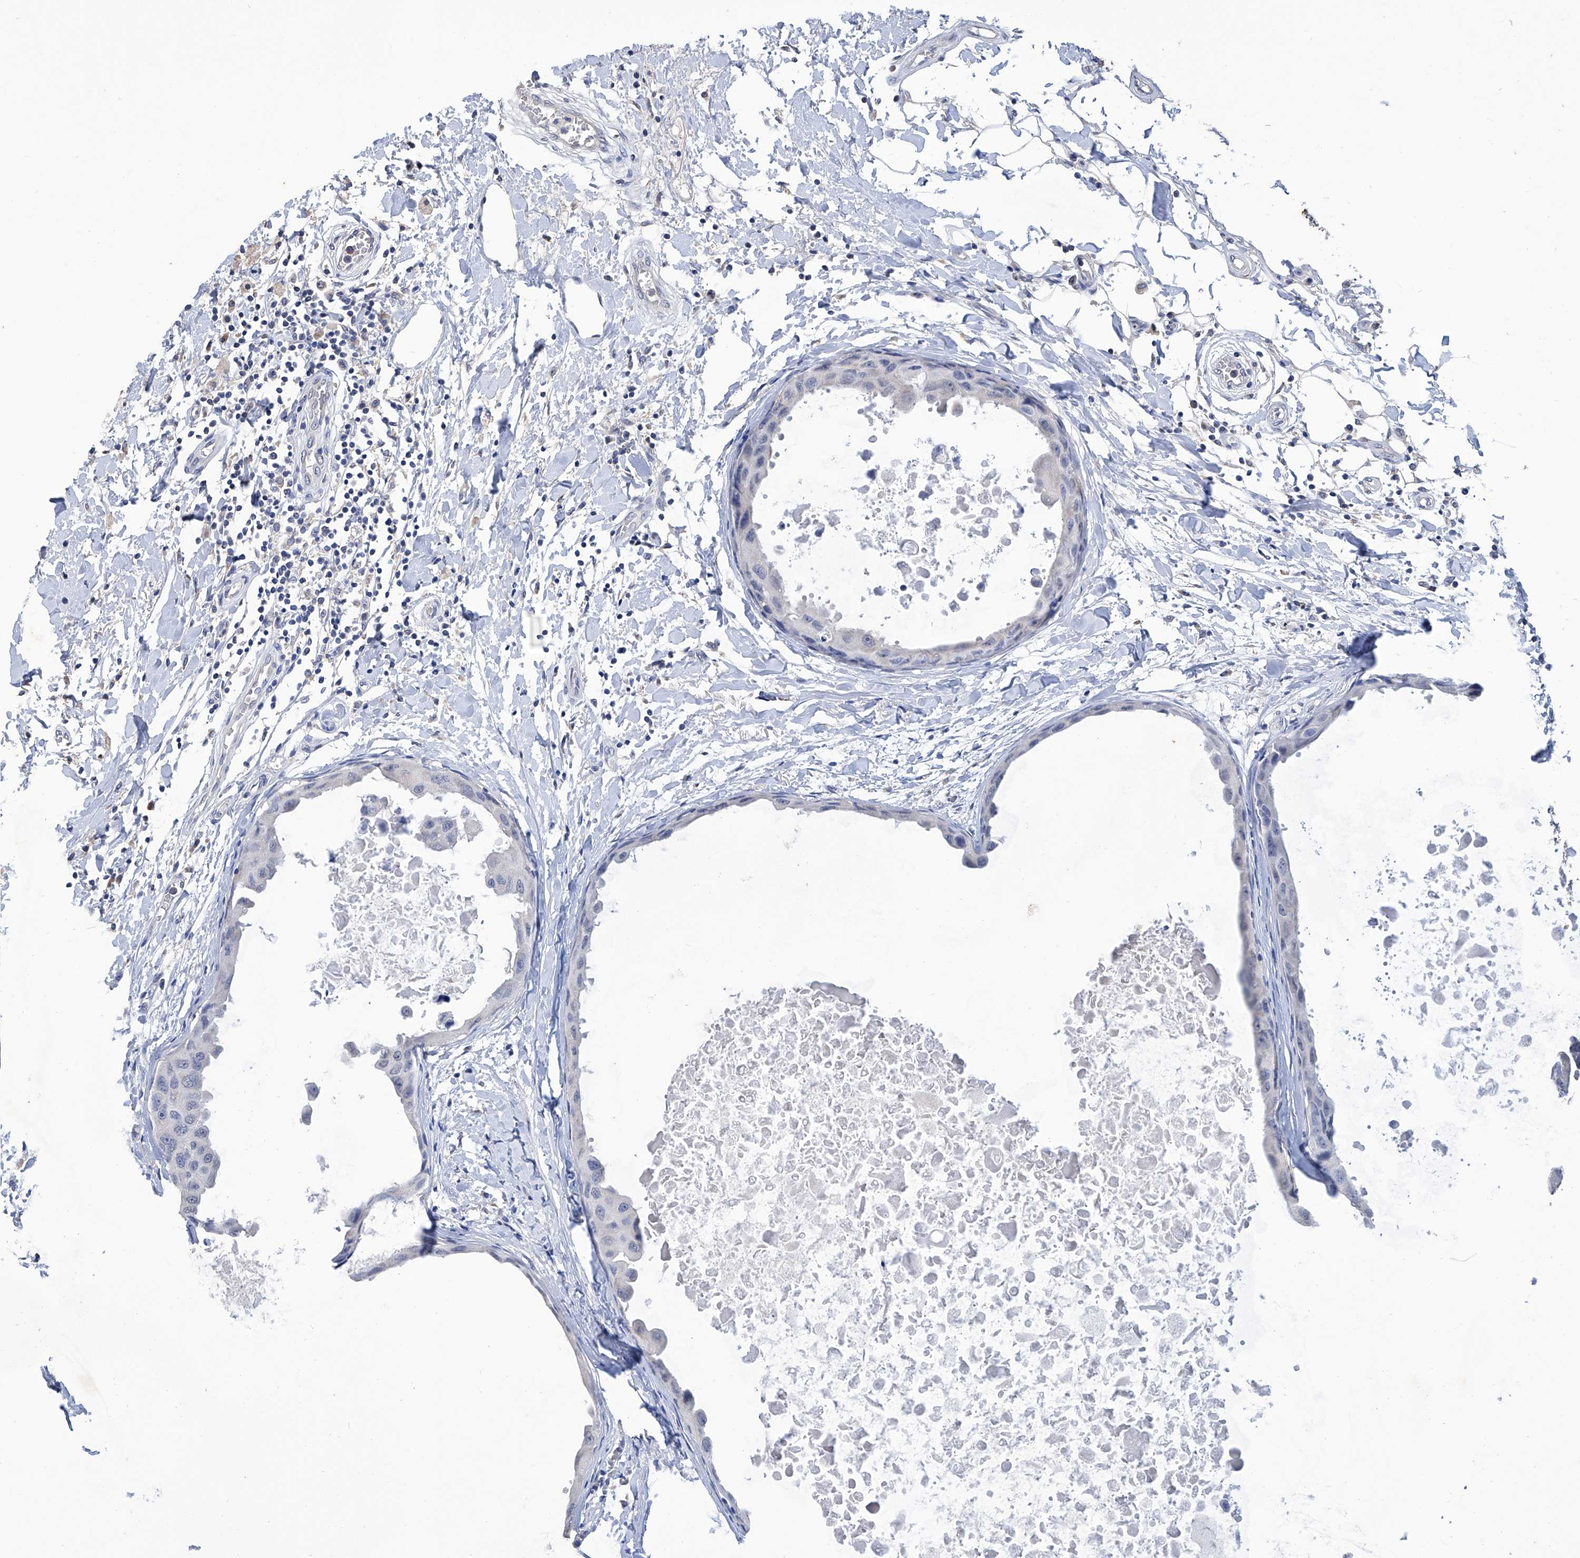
{"staining": {"intensity": "negative", "quantity": "none", "location": "none"}, "tissue": "breast cancer", "cell_type": "Tumor cells", "image_type": "cancer", "snomed": [{"axis": "morphology", "description": "Duct carcinoma"}, {"axis": "topography", "description": "Breast"}], "caption": "High power microscopy histopathology image of an immunohistochemistry histopathology image of breast cancer (invasive ductal carcinoma), revealing no significant positivity in tumor cells.", "gene": "GPT", "patient": {"sex": "female", "age": 27}}